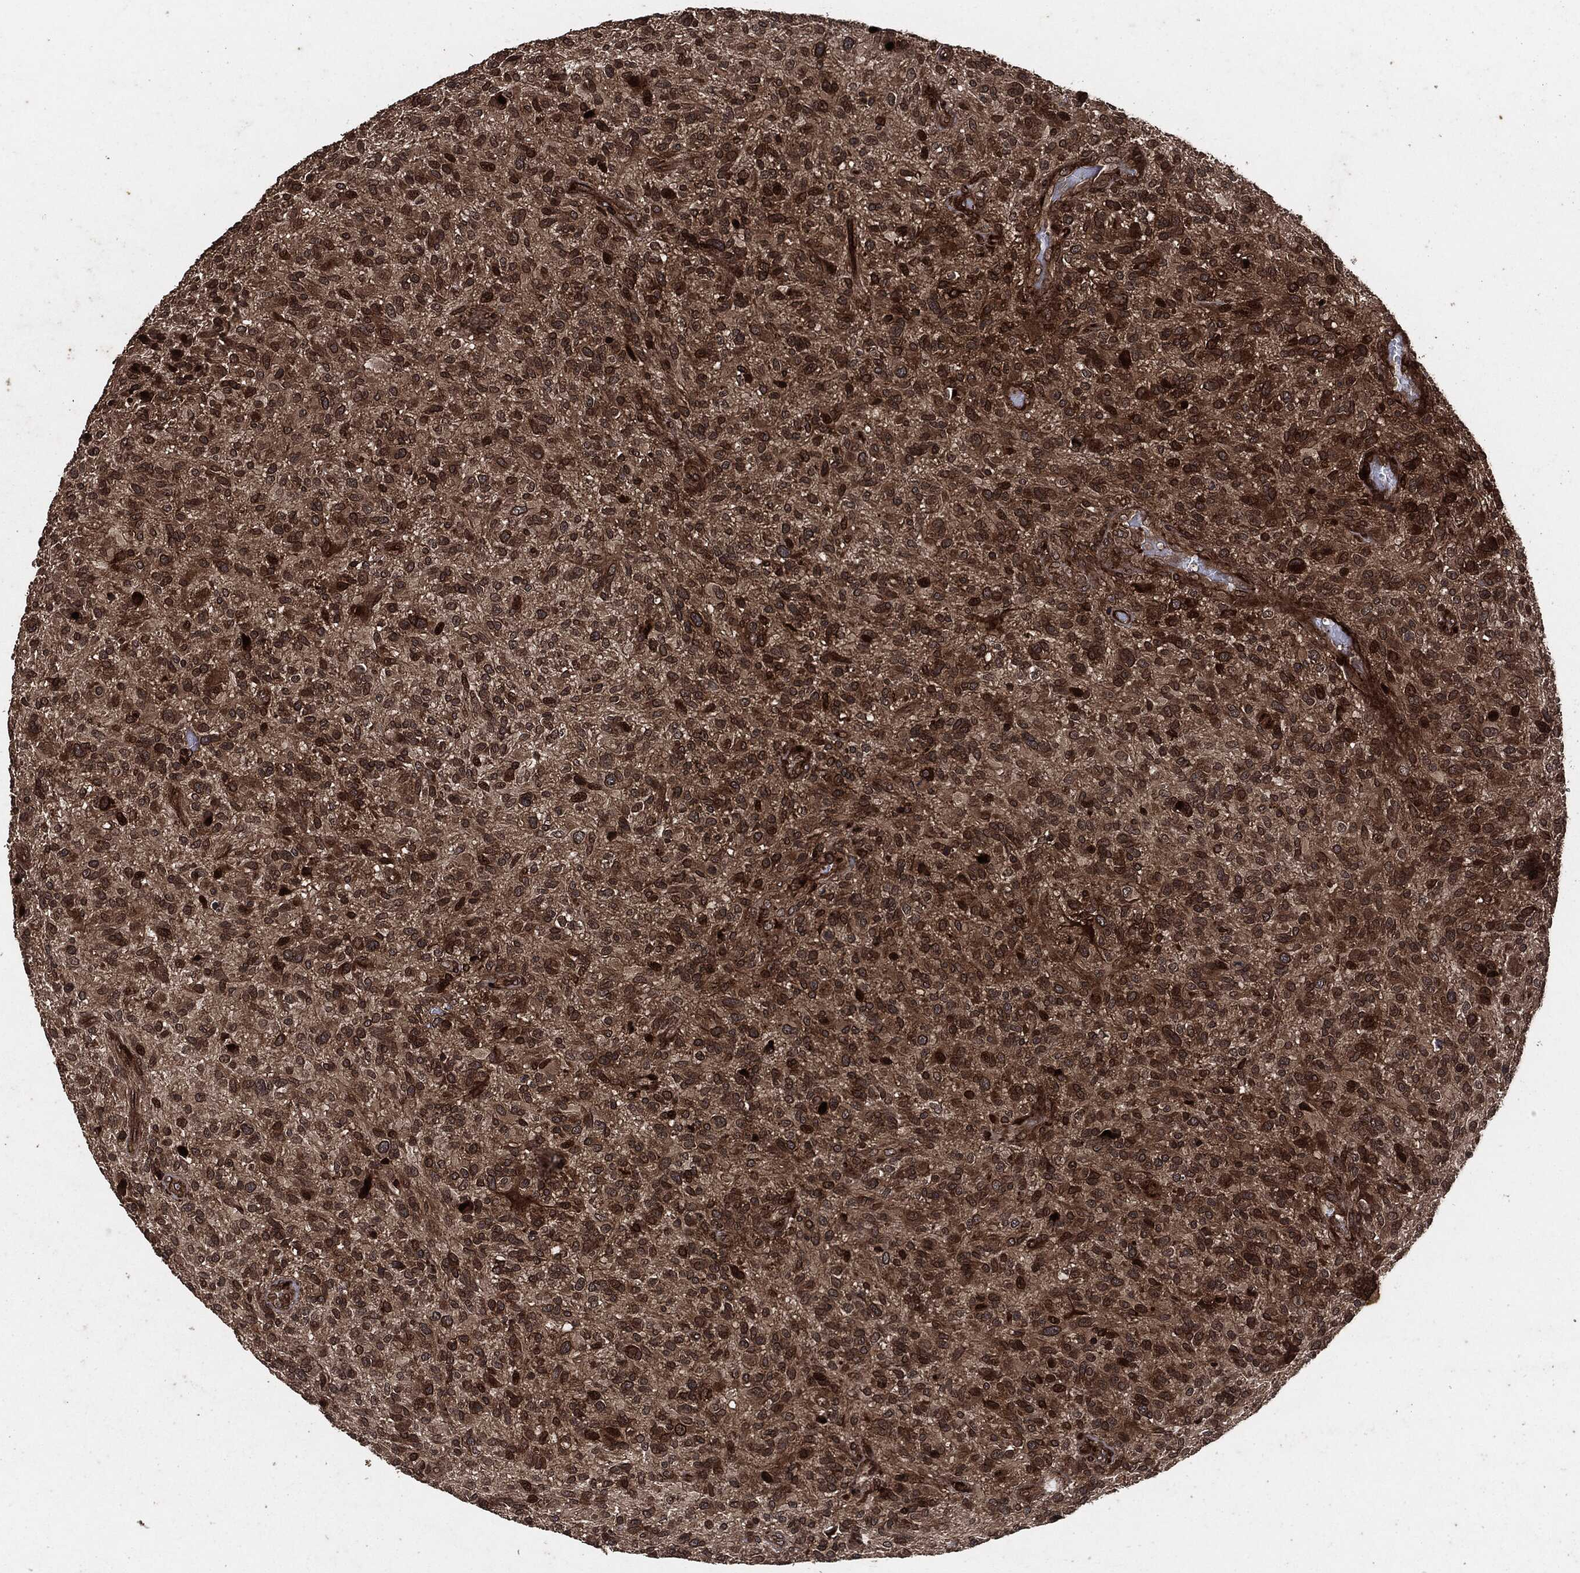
{"staining": {"intensity": "strong", "quantity": ">75%", "location": "cytoplasmic/membranous,nuclear"}, "tissue": "glioma", "cell_type": "Tumor cells", "image_type": "cancer", "snomed": [{"axis": "morphology", "description": "Glioma, malignant, High grade"}, {"axis": "topography", "description": "Brain"}], "caption": "The image reveals immunohistochemical staining of glioma. There is strong cytoplasmic/membranous and nuclear expression is appreciated in about >75% of tumor cells.", "gene": "IFIT1", "patient": {"sex": "male", "age": 47}}